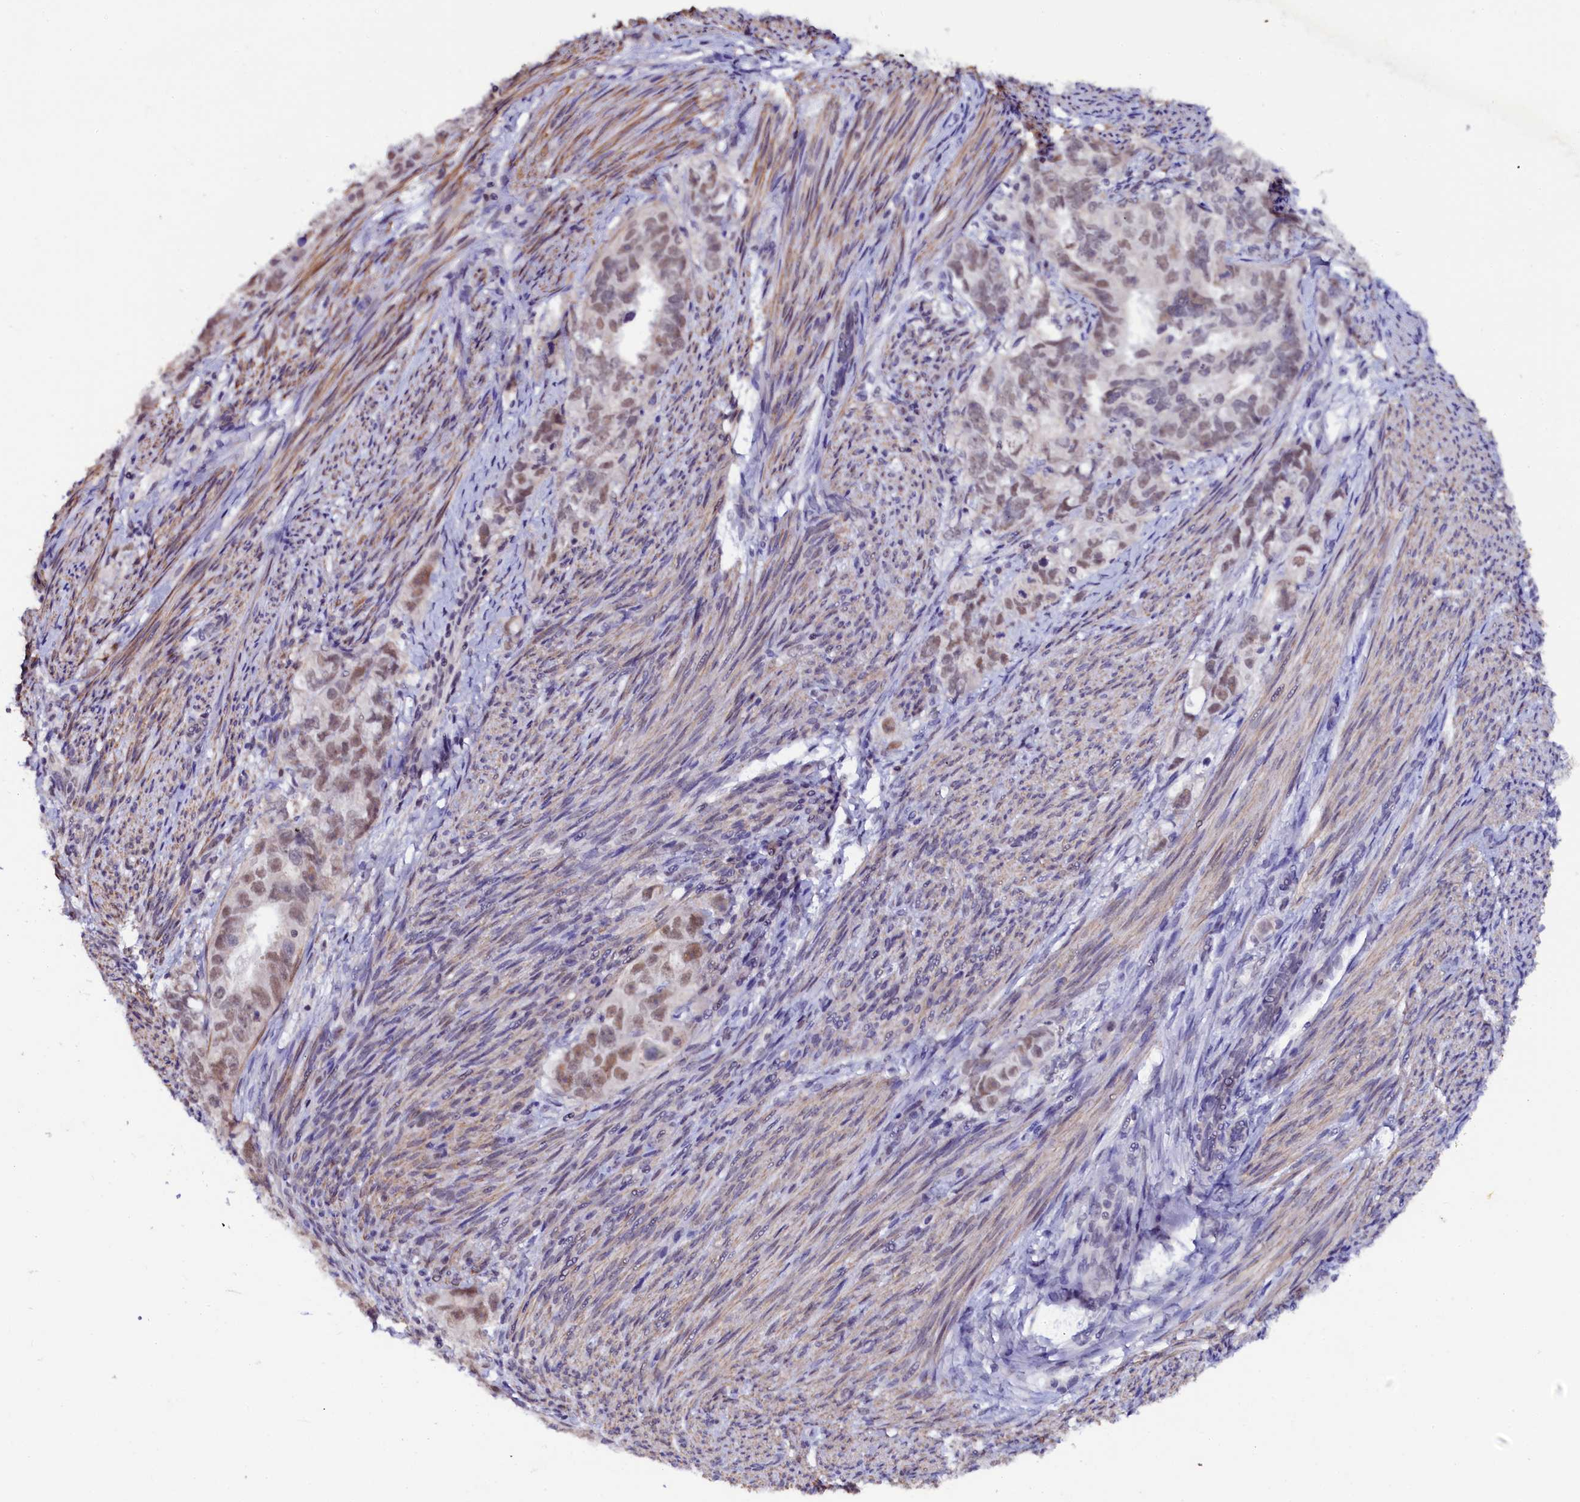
{"staining": {"intensity": "moderate", "quantity": ">75%", "location": "nuclear"}, "tissue": "endometrial cancer", "cell_type": "Tumor cells", "image_type": "cancer", "snomed": [{"axis": "morphology", "description": "Adenocarcinoma, NOS"}, {"axis": "topography", "description": "Endometrium"}], "caption": "Protein expression analysis of endometrial cancer (adenocarcinoma) exhibits moderate nuclear positivity in about >75% of tumor cells.", "gene": "INTS14", "patient": {"sex": "female", "age": 65}}